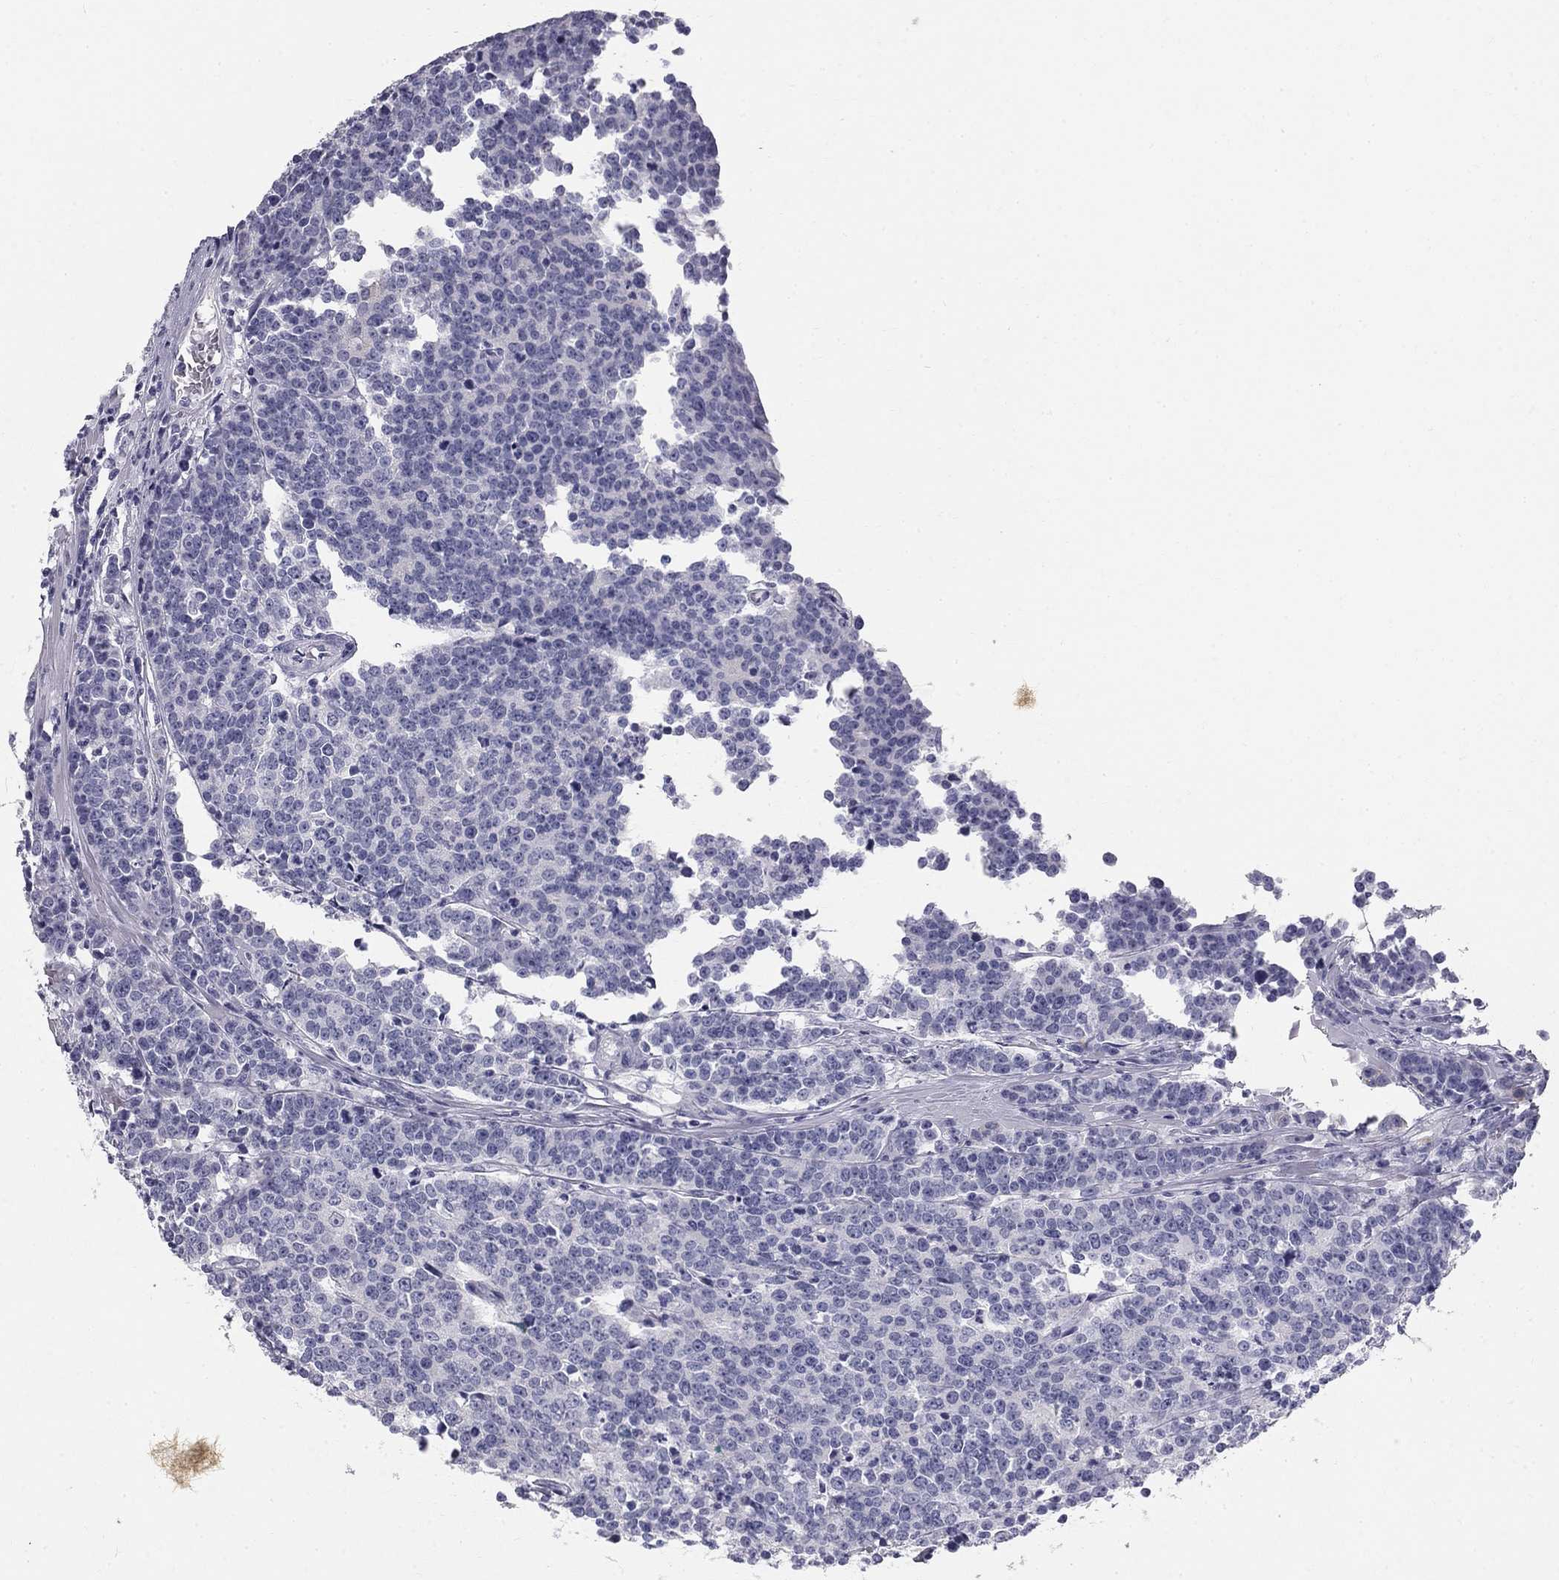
{"staining": {"intensity": "negative", "quantity": "none", "location": "none"}, "tissue": "prostate cancer", "cell_type": "Tumor cells", "image_type": "cancer", "snomed": [{"axis": "morphology", "description": "Adenocarcinoma, NOS"}, {"axis": "topography", "description": "Prostate"}], "caption": "A high-resolution image shows immunohistochemistry (IHC) staining of prostate adenocarcinoma, which shows no significant expression in tumor cells.", "gene": "SULT2B1", "patient": {"sex": "male", "age": 67}}